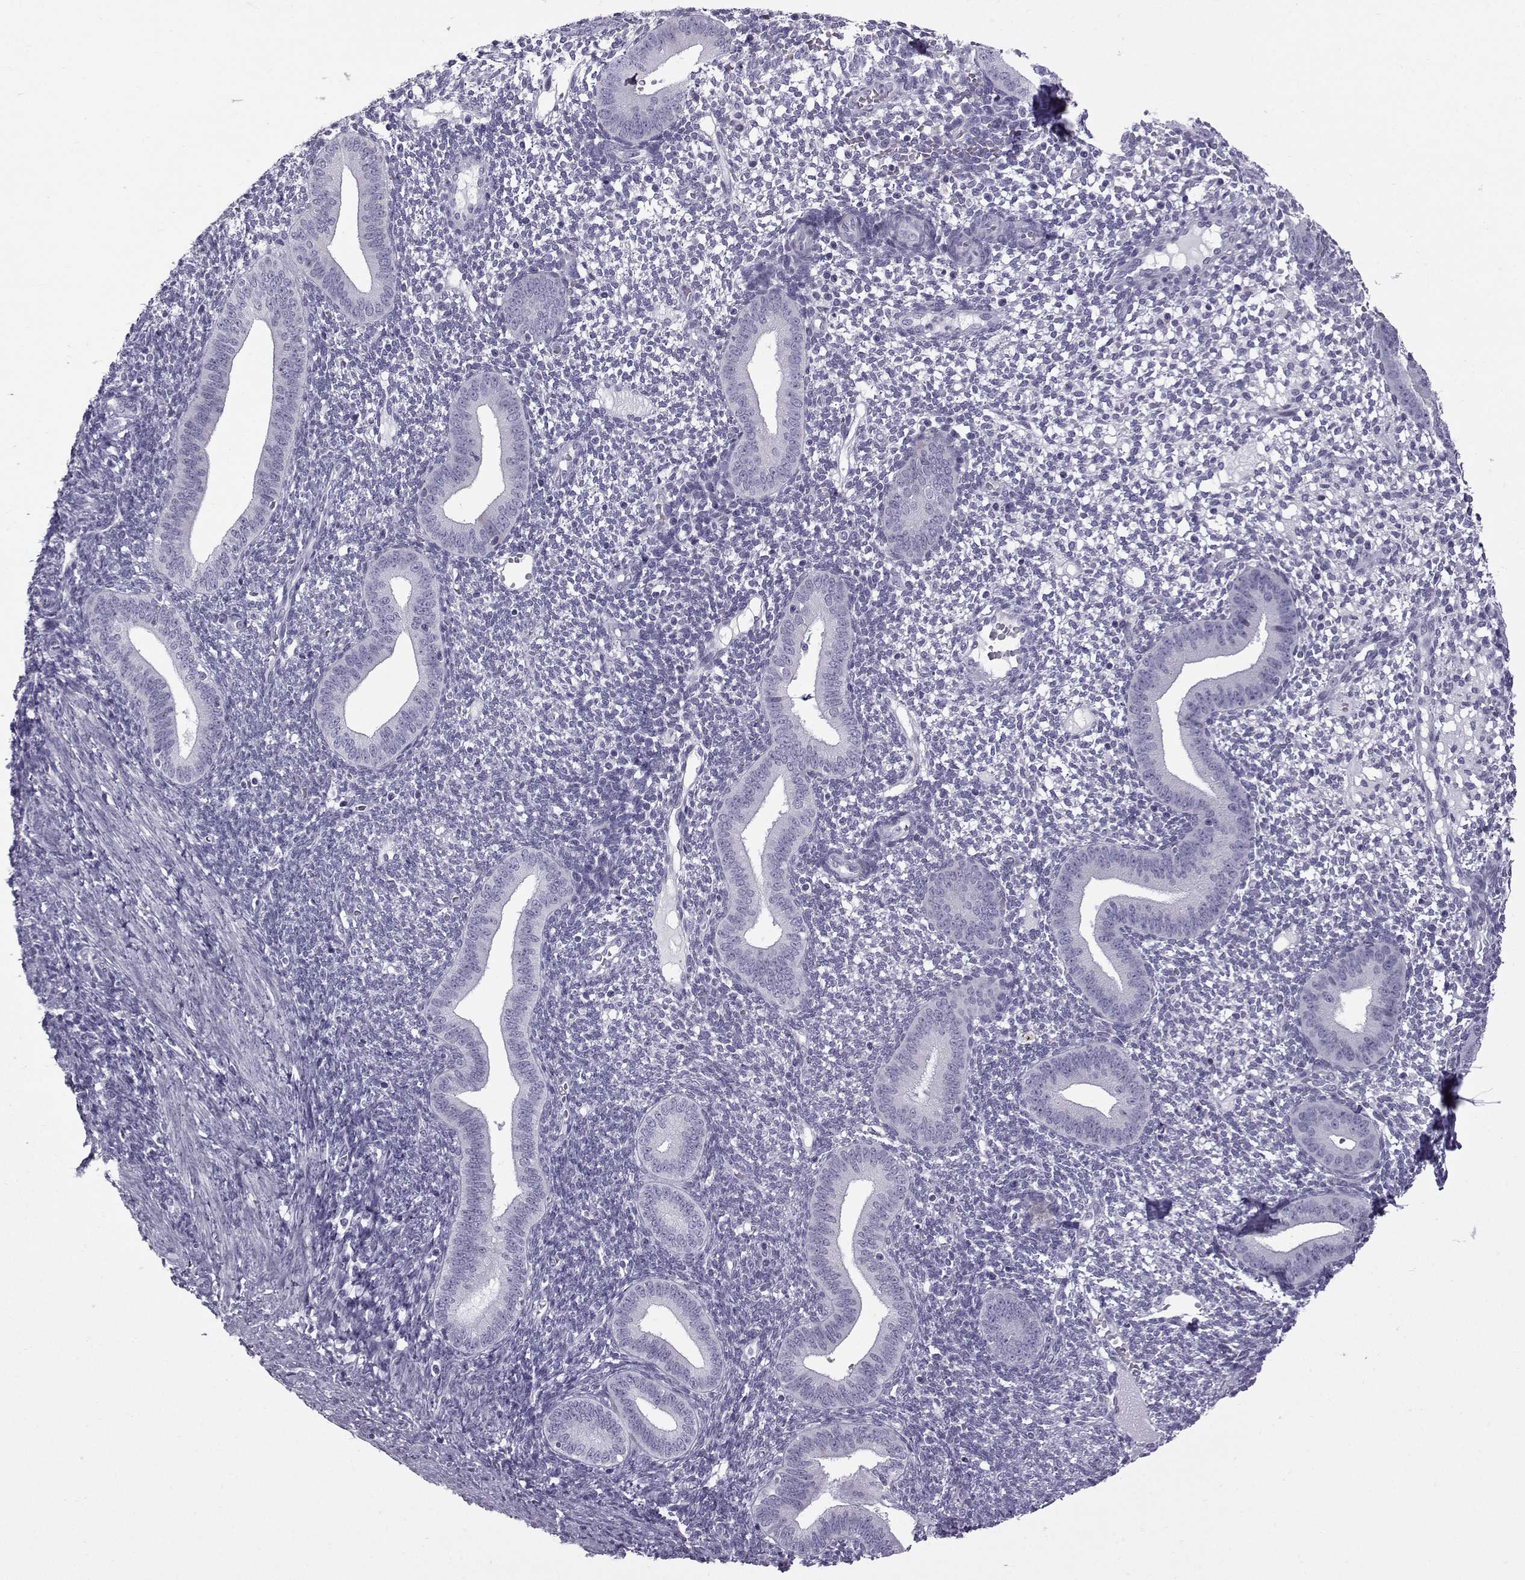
{"staining": {"intensity": "negative", "quantity": "none", "location": "none"}, "tissue": "endometrium", "cell_type": "Cells in endometrial stroma", "image_type": "normal", "snomed": [{"axis": "morphology", "description": "Normal tissue, NOS"}, {"axis": "topography", "description": "Endometrium"}], "caption": "Immunohistochemical staining of benign human endometrium displays no significant staining in cells in endometrial stroma. (Immunohistochemistry (ihc), brightfield microscopy, high magnification).", "gene": "DMRT3", "patient": {"sex": "female", "age": 40}}